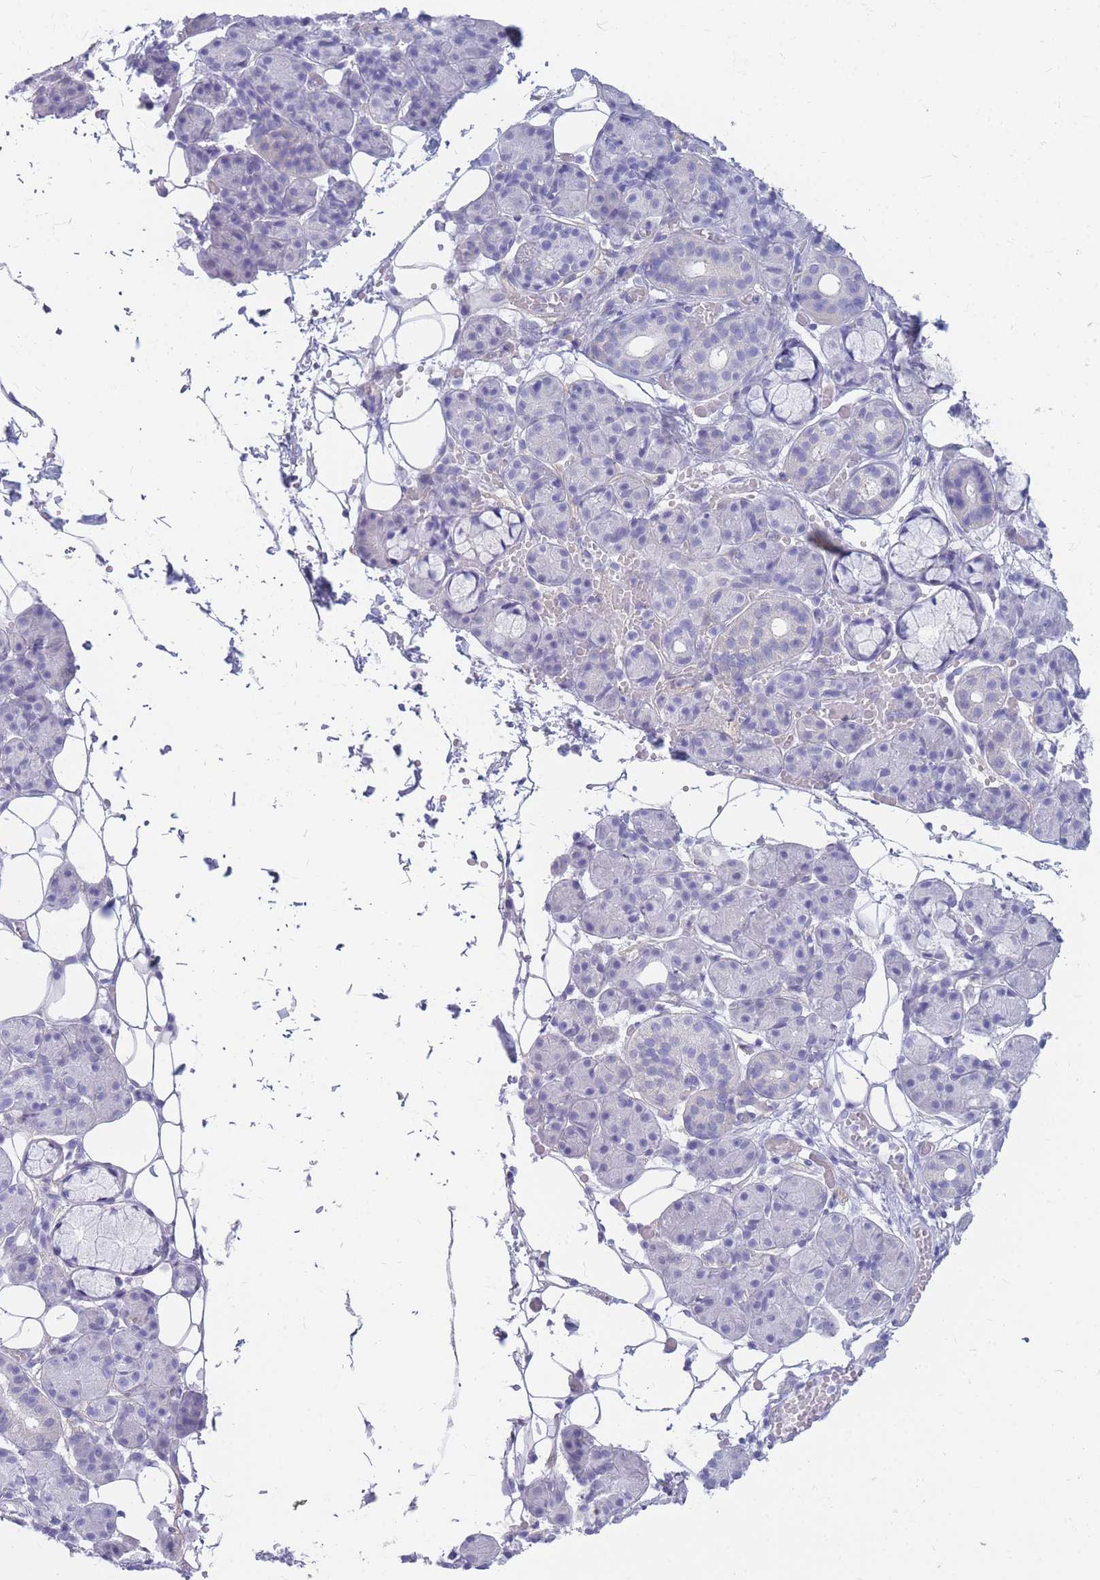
{"staining": {"intensity": "negative", "quantity": "none", "location": "none"}, "tissue": "salivary gland", "cell_type": "Glandular cells", "image_type": "normal", "snomed": [{"axis": "morphology", "description": "Normal tissue, NOS"}, {"axis": "topography", "description": "Salivary gland"}], "caption": "IHC histopathology image of normal salivary gland: human salivary gland stained with DAB reveals no significant protein staining in glandular cells. (Immunohistochemistry (ihc), brightfield microscopy, high magnification).", "gene": "MTSS2", "patient": {"sex": "male", "age": 63}}